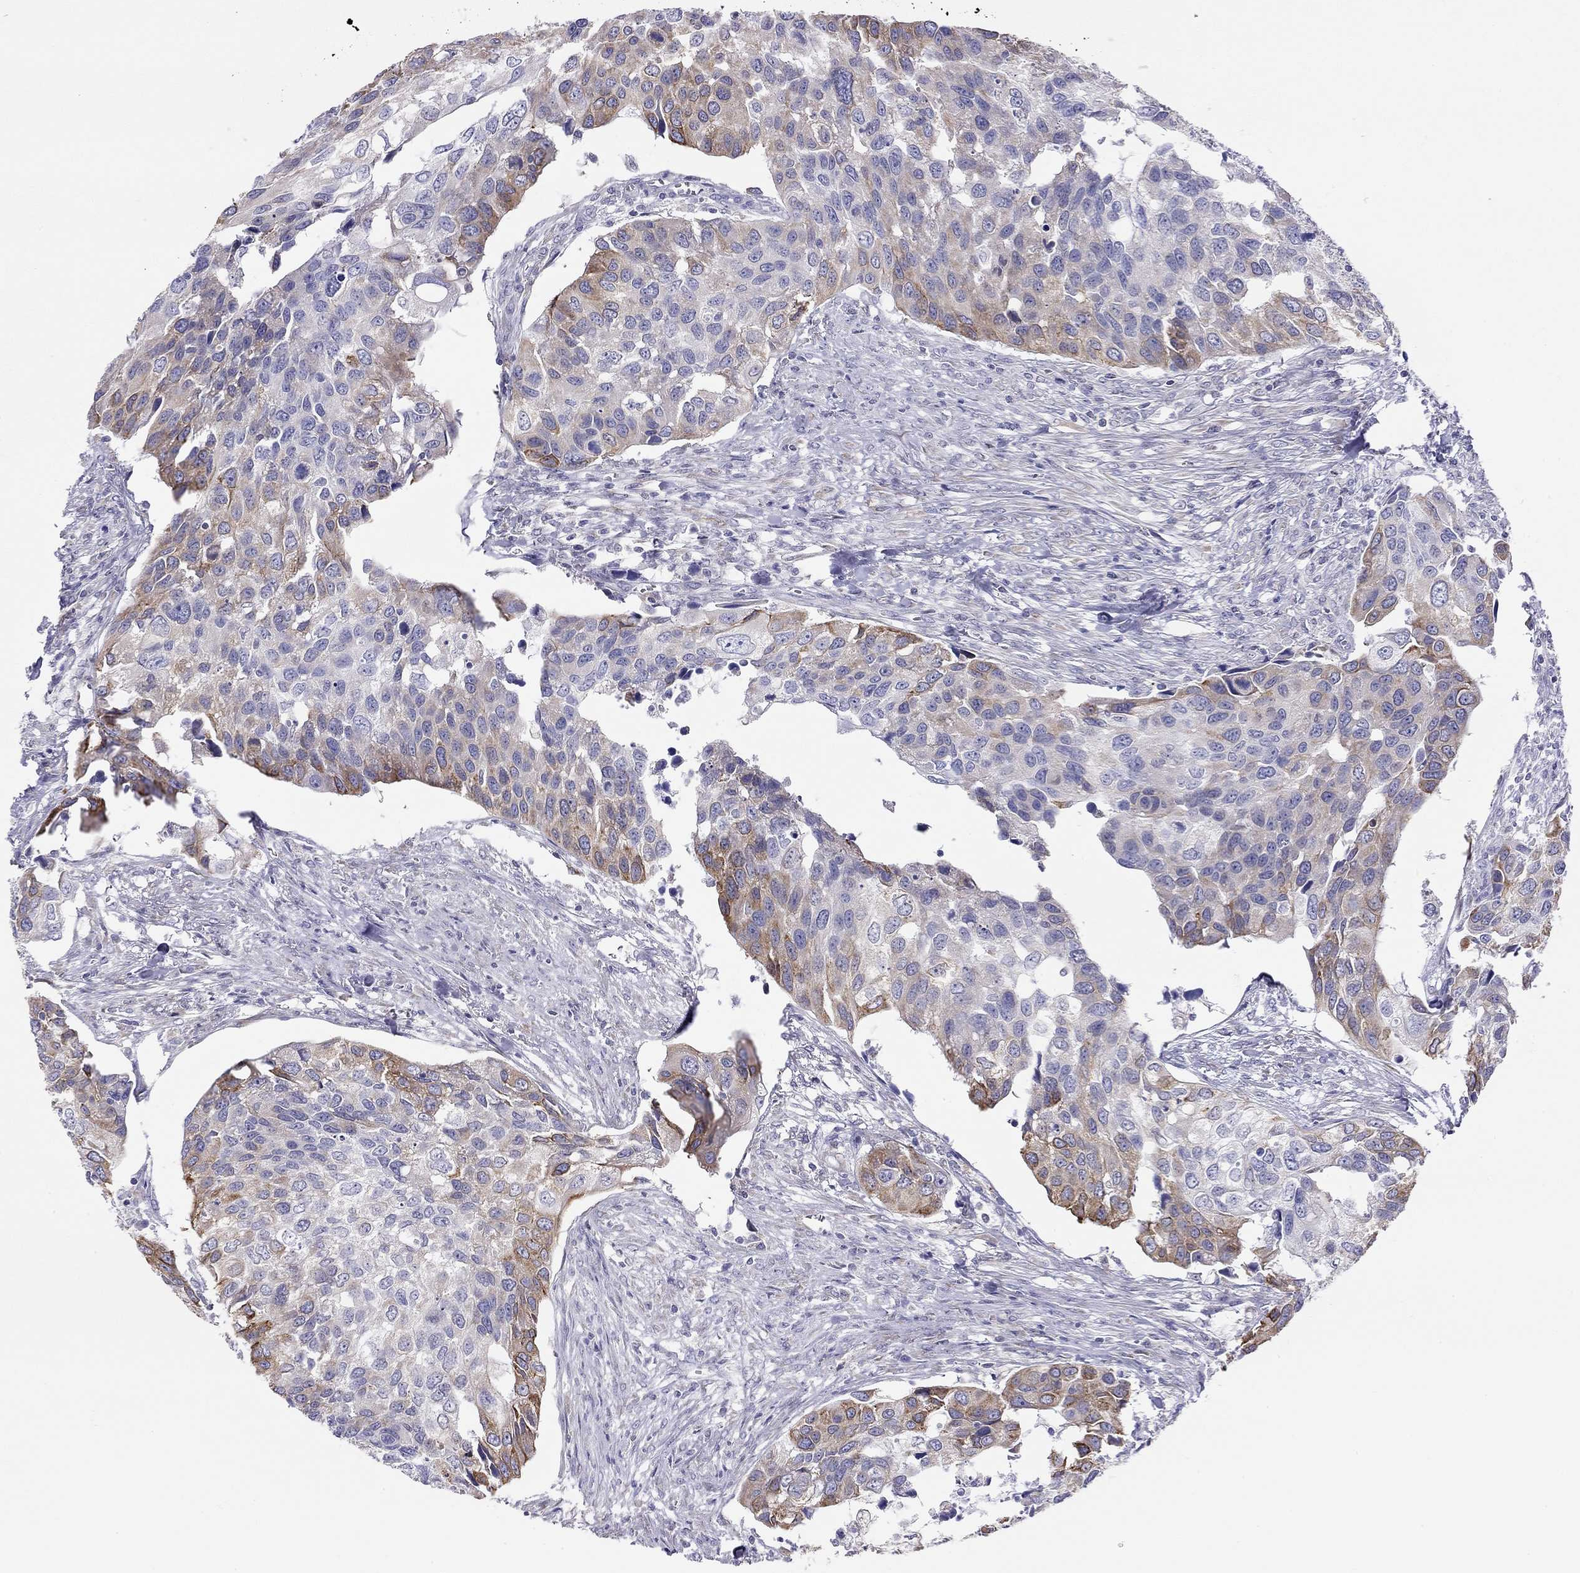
{"staining": {"intensity": "moderate", "quantity": "25%-75%", "location": "cytoplasmic/membranous"}, "tissue": "urothelial cancer", "cell_type": "Tumor cells", "image_type": "cancer", "snomed": [{"axis": "morphology", "description": "Urothelial carcinoma, High grade"}, {"axis": "topography", "description": "Urinary bladder"}], "caption": "High-magnification brightfield microscopy of urothelial carcinoma (high-grade) stained with DAB (3,3'-diaminobenzidine) (brown) and counterstained with hematoxylin (blue). tumor cells exhibit moderate cytoplasmic/membranous expression is present in about25%-75% of cells. (IHC, brightfield microscopy, high magnification).", "gene": "SLC46A2", "patient": {"sex": "male", "age": 60}}